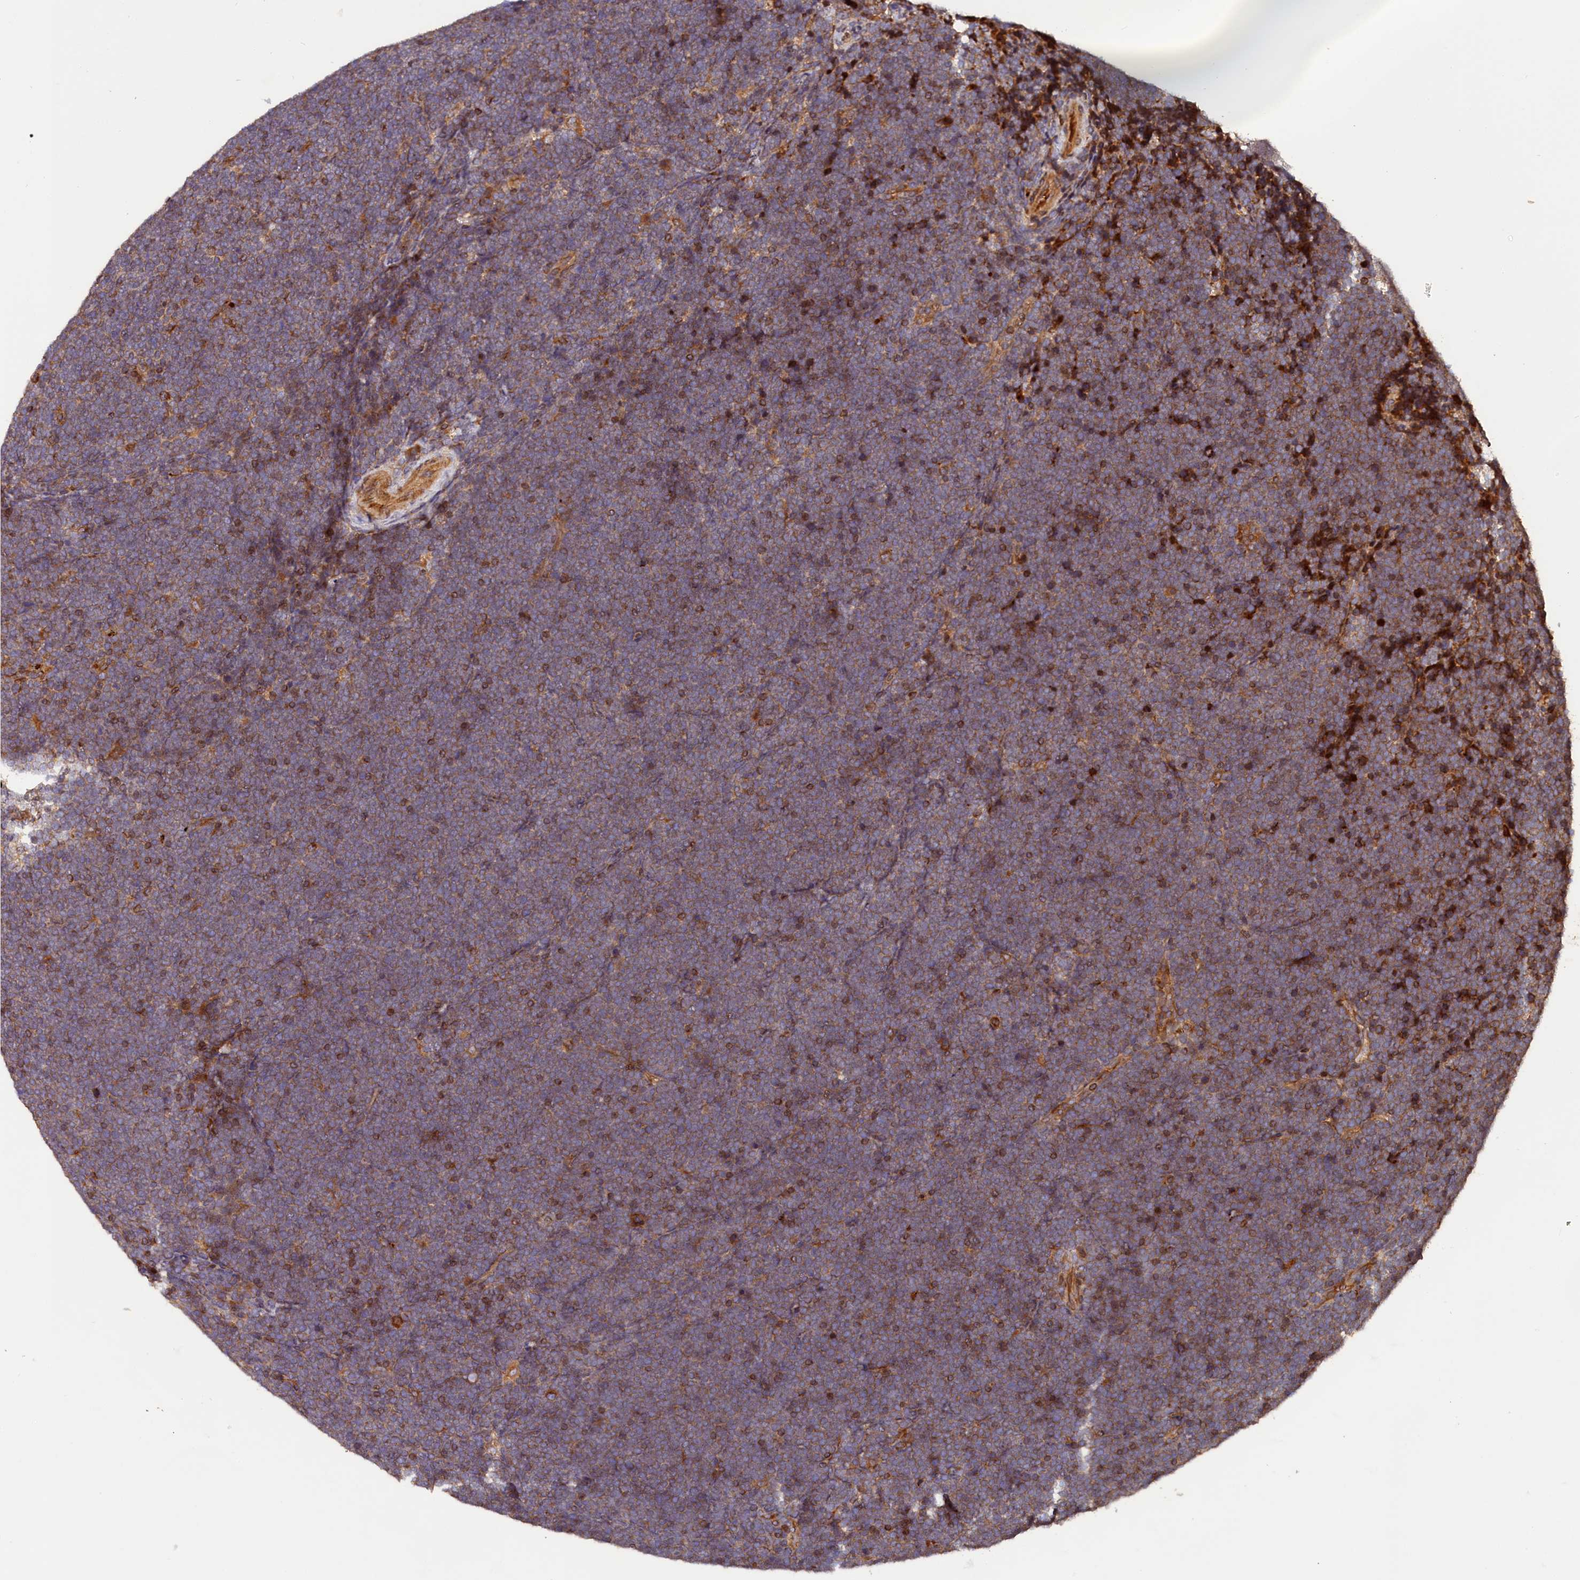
{"staining": {"intensity": "moderate", "quantity": "<25%", "location": "cytoplasmic/membranous"}, "tissue": "lymphoma", "cell_type": "Tumor cells", "image_type": "cancer", "snomed": [{"axis": "morphology", "description": "Malignant lymphoma, non-Hodgkin's type, High grade"}, {"axis": "topography", "description": "Lymph node"}], "caption": "High-grade malignant lymphoma, non-Hodgkin's type stained with DAB (3,3'-diaminobenzidine) immunohistochemistry (IHC) shows low levels of moderate cytoplasmic/membranous expression in about <25% of tumor cells.", "gene": "HMOX2", "patient": {"sex": "male", "age": 13}}